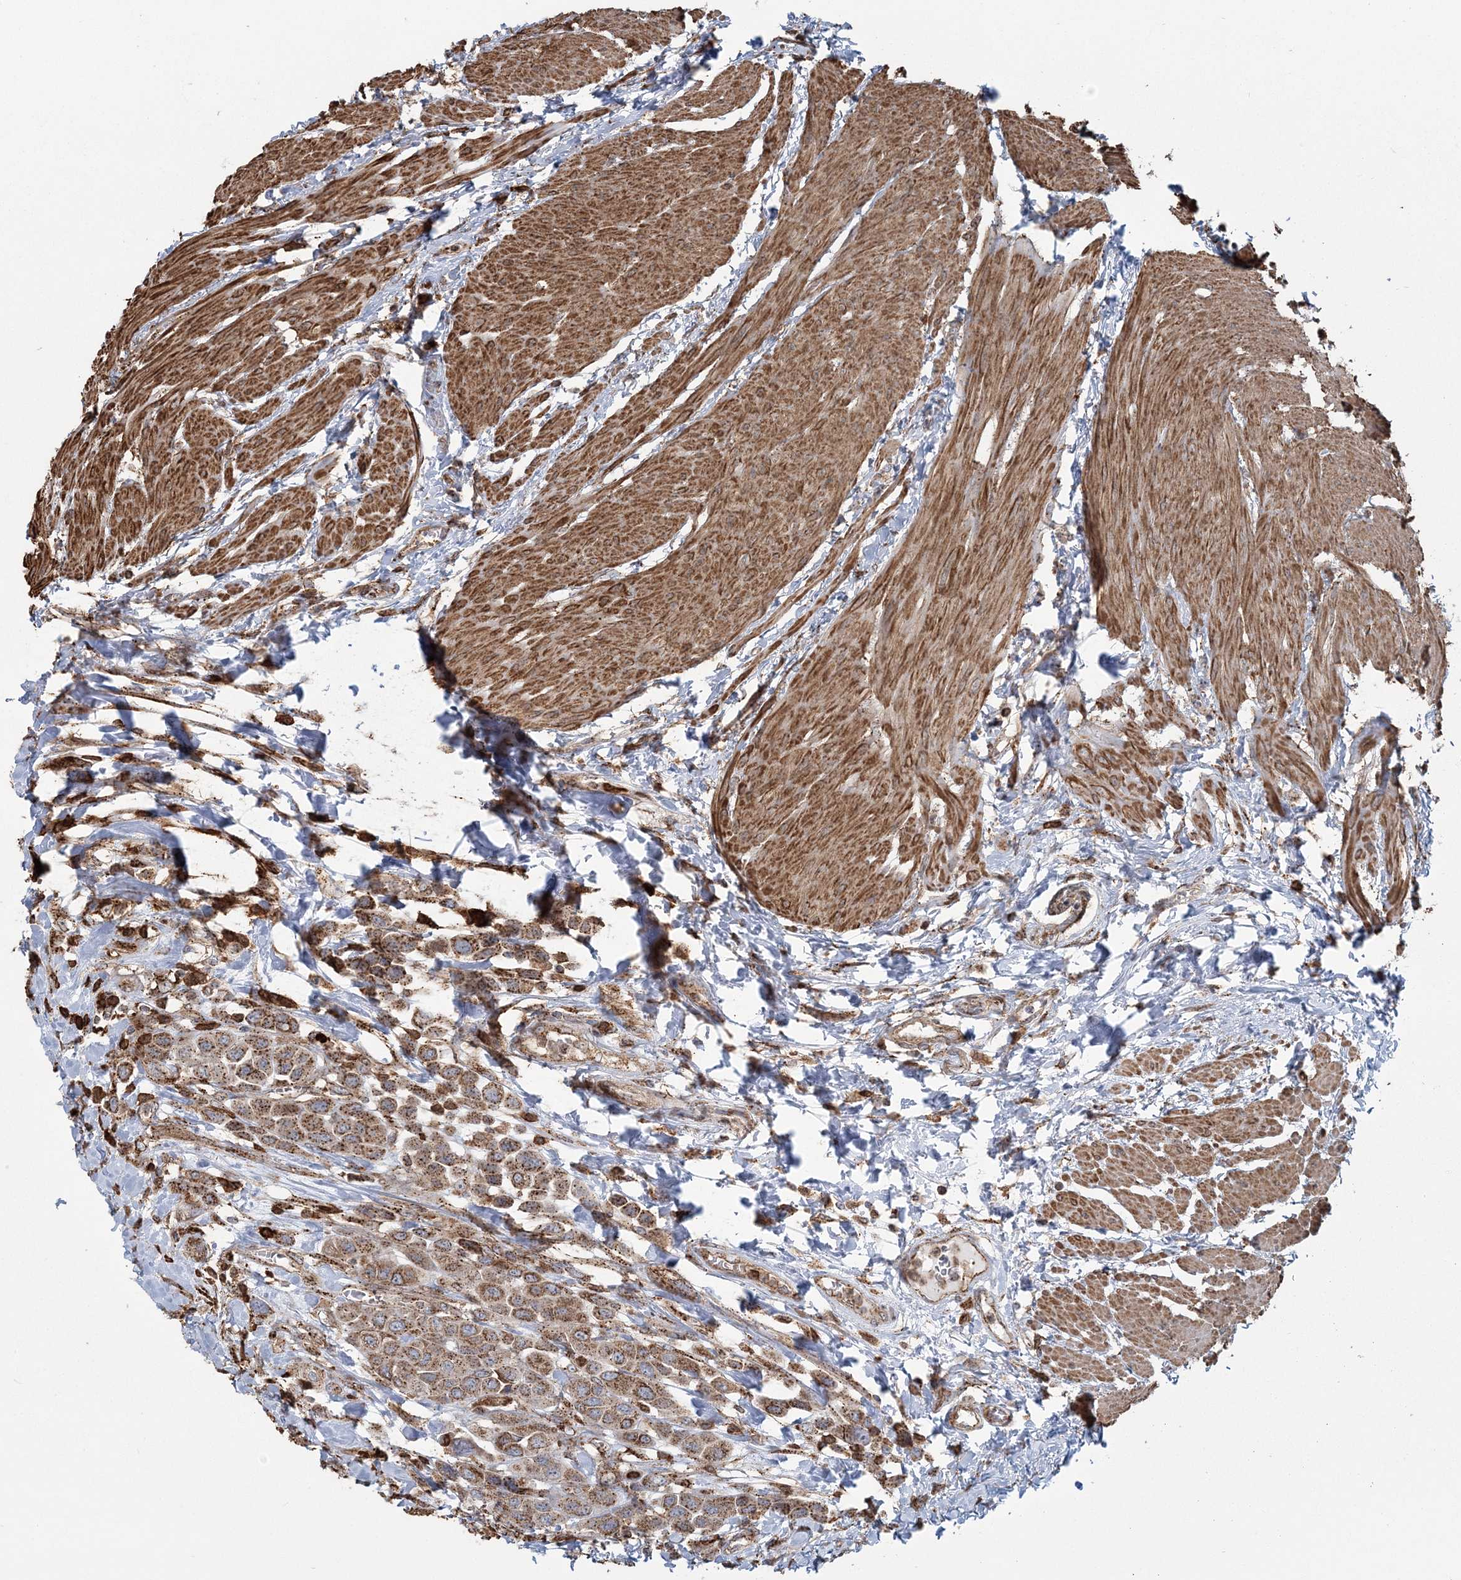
{"staining": {"intensity": "moderate", "quantity": ">75%", "location": "cytoplasmic/membranous"}, "tissue": "urothelial cancer", "cell_type": "Tumor cells", "image_type": "cancer", "snomed": [{"axis": "morphology", "description": "Urothelial carcinoma, High grade"}, {"axis": "topography", "description": "Urinary bladder"}], "caption": "A micrograph of urothelial cancer stained for a protein displays moderate cytoplasmic/membranous brown staining in tumor cells.", "gene": "TRAF3IP2", "patient": {"sex": "male", "age": 50}}